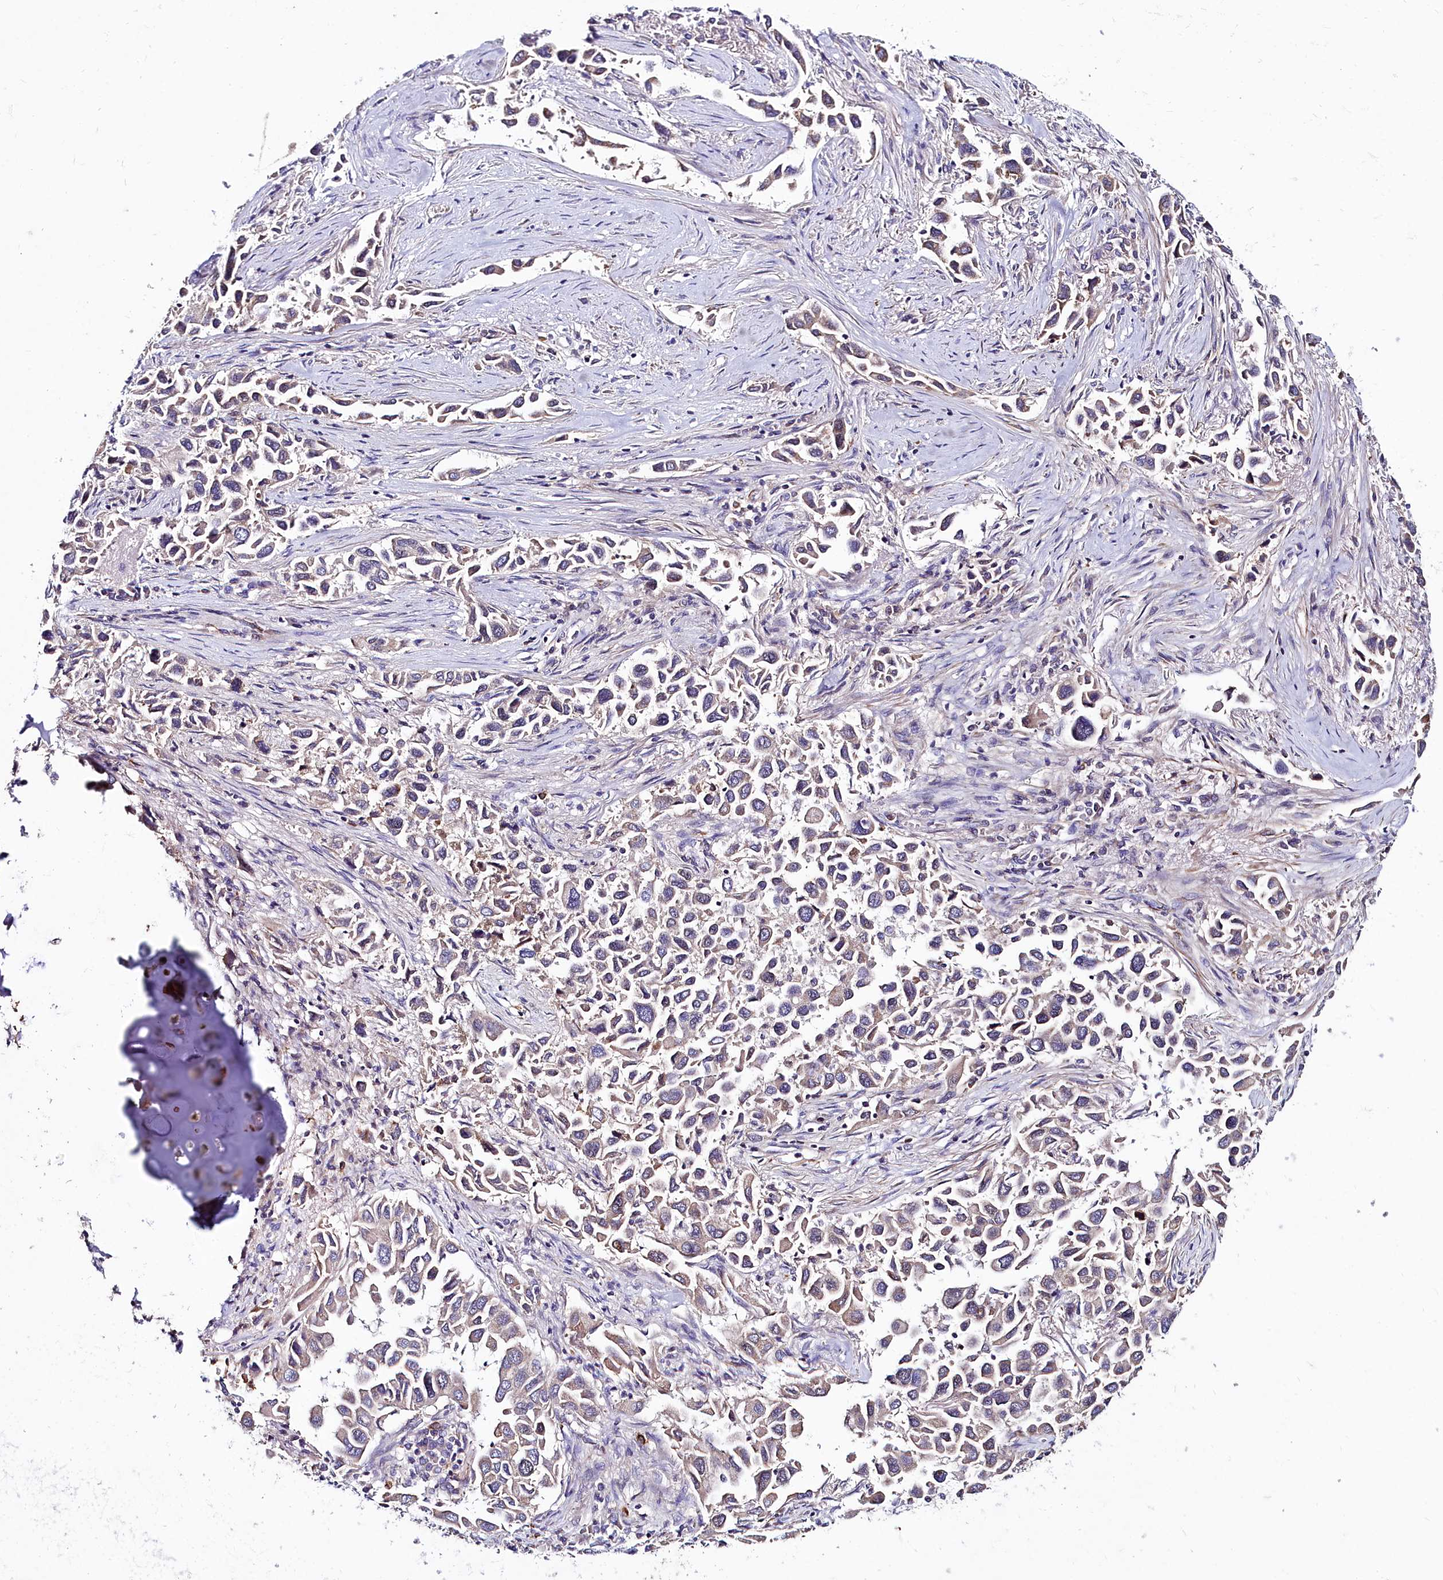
{"staining": {"intensity": "moderate", "quantity": "<25%", "location": "cytoplasmic/membranous"}, "tissue": "lung cancer", "cell_type": "Tumor cells", "image_type": "cancer", "snomed": [{"axis": "morphology", "description": "Adenocarcinoma, NOS"}, {"axis": "topography", "description": "Lung"}], "caption": "This is an image of immunohistochemistry staining of lung cancer, which shows moderate expression in the cytoplasmic/membranous of tumor cells.", "gene": "AMBRA1", "patient": {"sex": "female", "age": 76}}